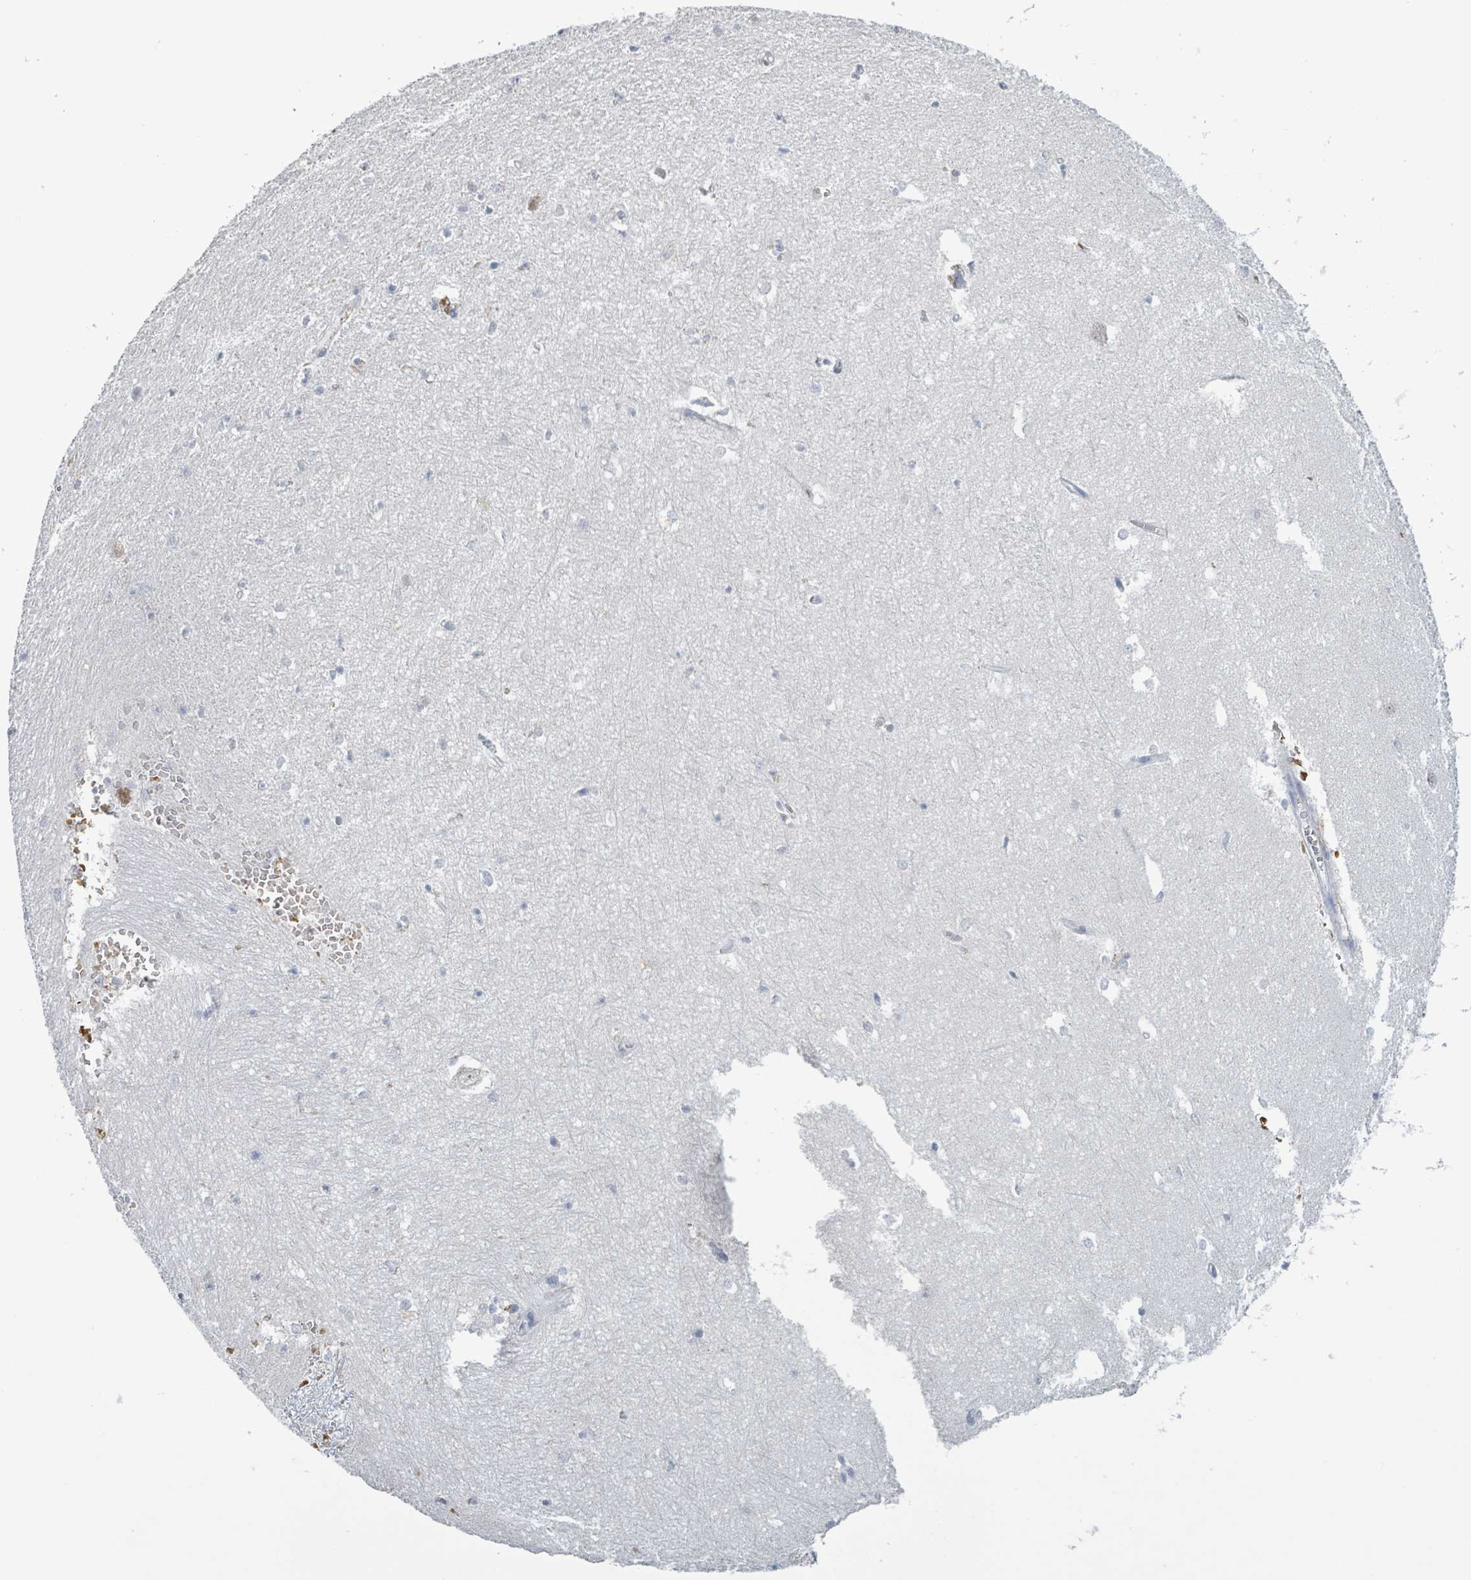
{"staining": {"intensity": "negative", "quantity": "none", "location": "none"}, "tissue": "hippocampus", "cell_type": "Glial cells", "image_type": "normal", "snomed": [{"axis": "morphology", "description": "Normal tissue, NOS"}, {"axis": "topography", "description": "Hippocampus"}], "caption": "This is a histopathology image of IHC staining of unremarkable hippocampus, which shows no positivity in glial cells.", "gene": "SEBOX", "patient": {"sex": "female", "age": 64}}